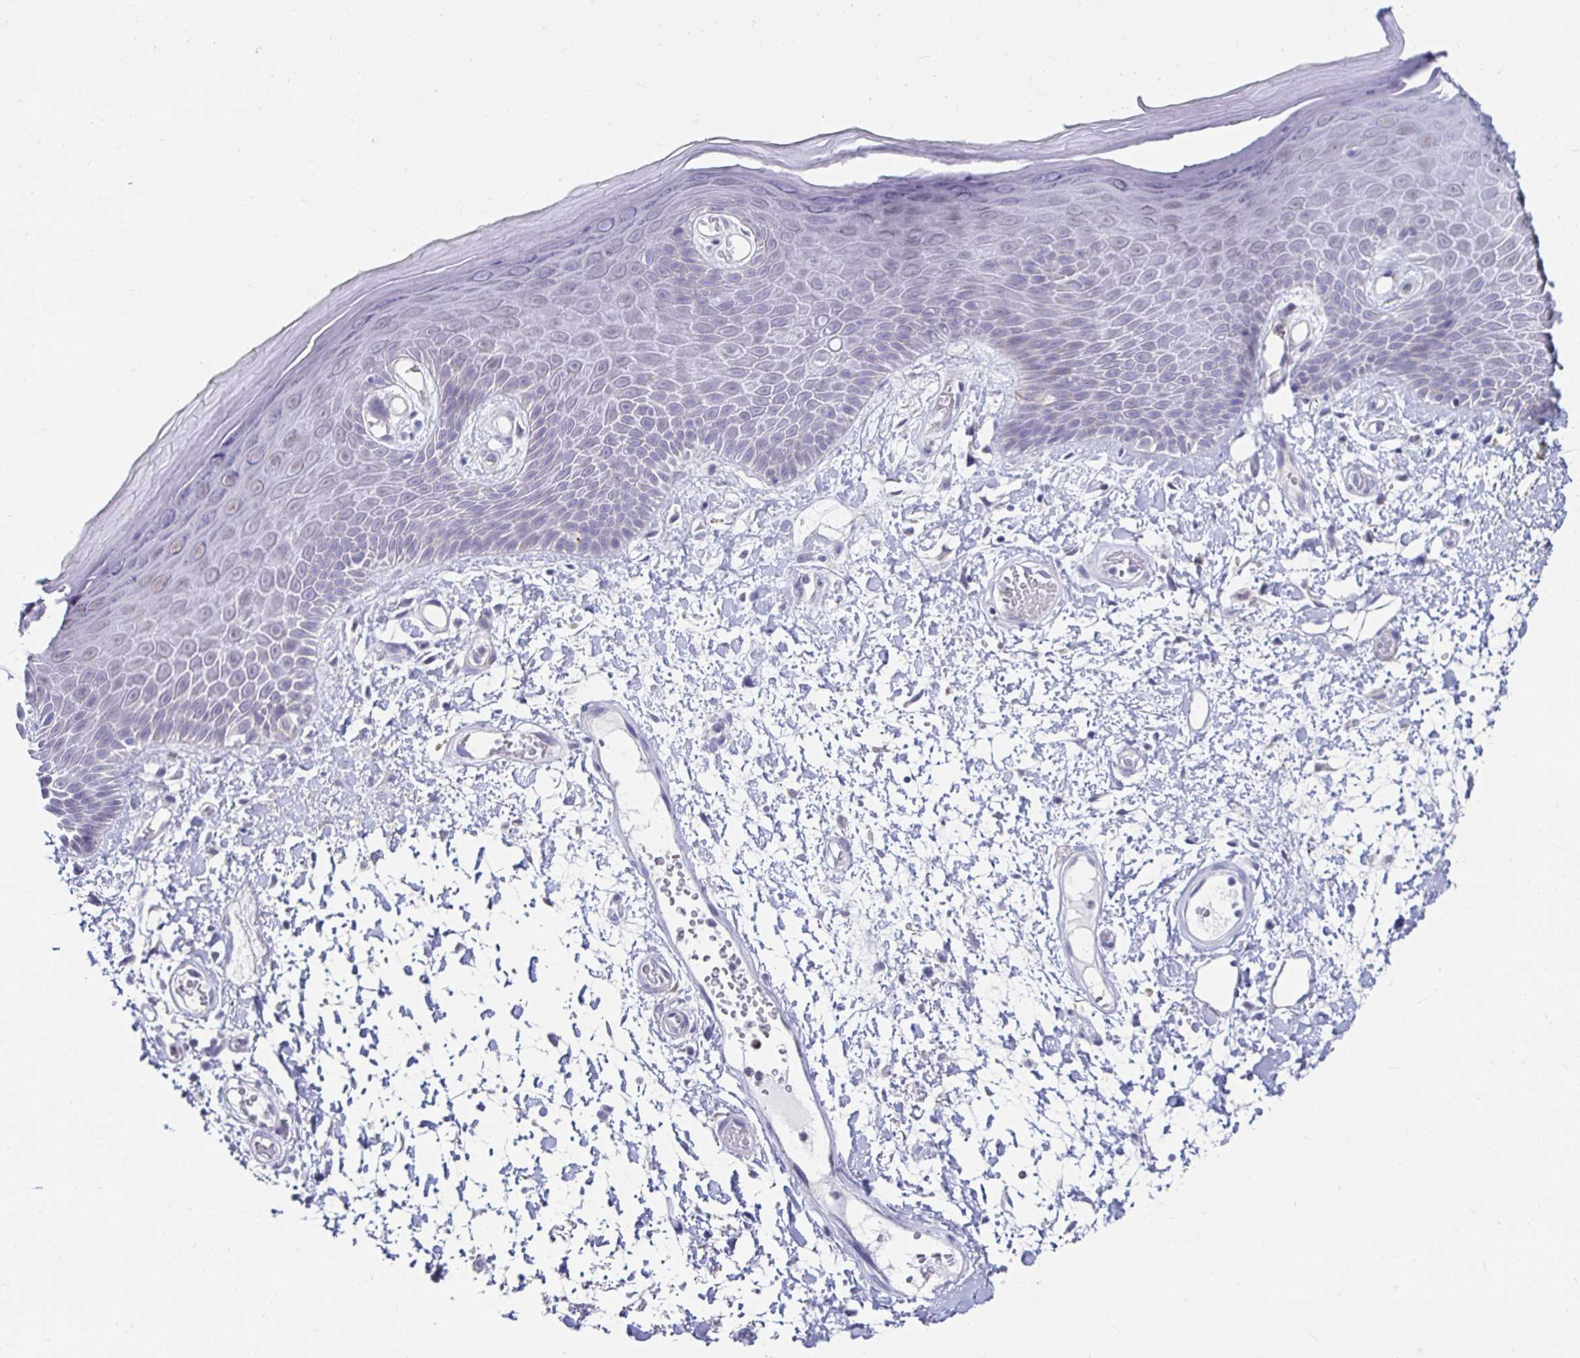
{"staining": {"intensity": "negative", "quantity": "none", "location": "none"}, "tissue": "skin", "cell_type": "Epidermal cells", "image_type": "normal", "snomed": [{"axis": "morphology", "description": "Normal tissue, NOS"}, {"axis": "topography", "description": "Anal"}, {"axis": "topography", "description": "Peripheral nerve tissue"}], "caption": "Immunohistochemistry (IHC) photomicrograph of normal skin: skin stained with DAB (3,3'-diaminobenzidine) shows no significant protein staining in epidermal cells.", "gene": "NOCT", "patient": {"sex": "male", "age": 78}}